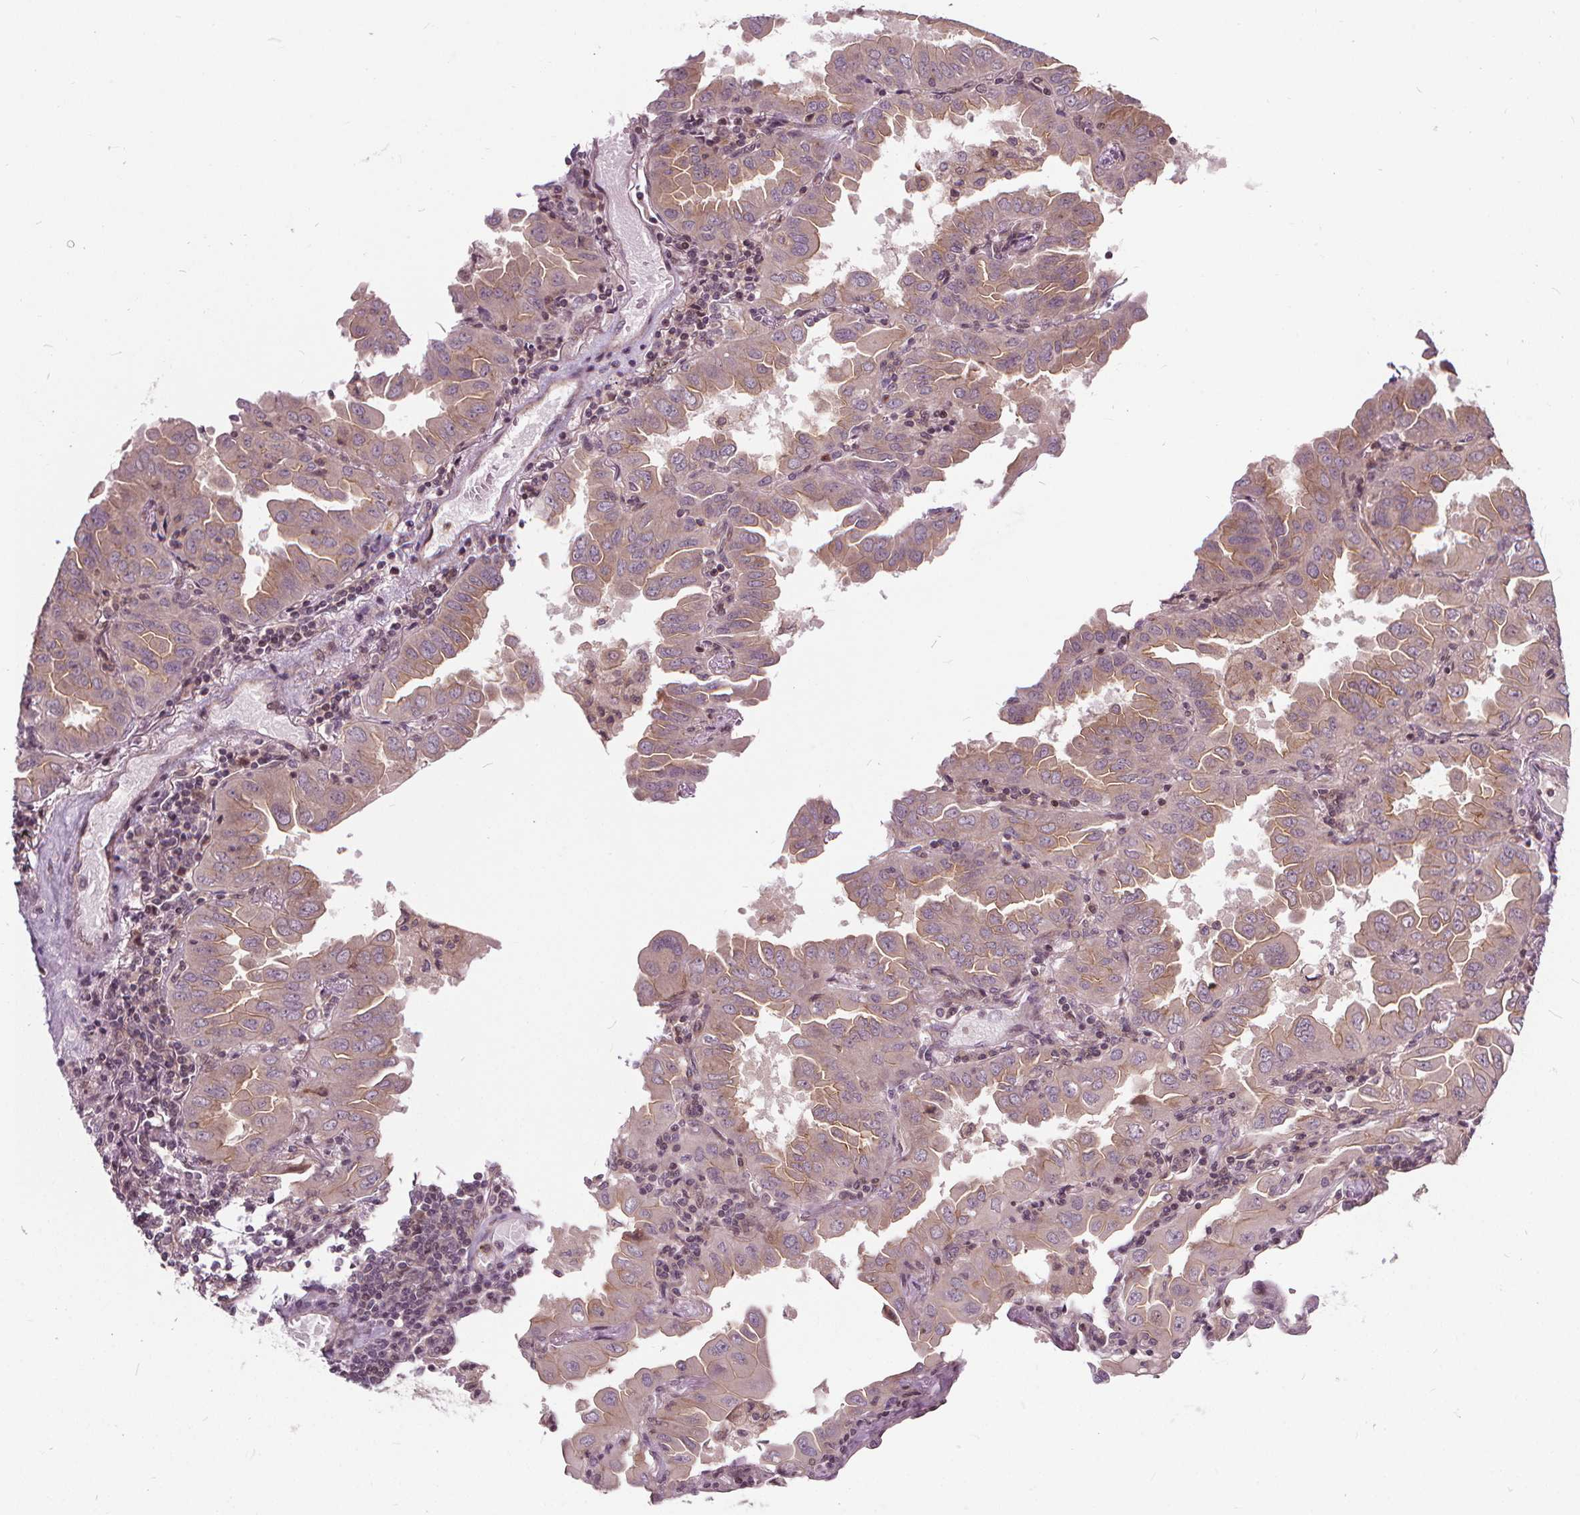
{"staining": {"intensity": "weak", "quantity": ">75%", "location": "cytoplasmic/membranous"}, "tissue": "lung cancer", "cell_type": "Tumor cells", "image_type": "cancer", "snomed": [{"axis": "morphology", "description": "Adenocarcinoma, NOS"}, {"axis": "topography", "description": "Lung"}], "caption": "This is an image of IHC staining of lung cancer, which shows weak staining in the cytoplasmic/membranous of tumor cells.", "gene": "INPP5E", "patient": {"sex": "male", "age": 64}}